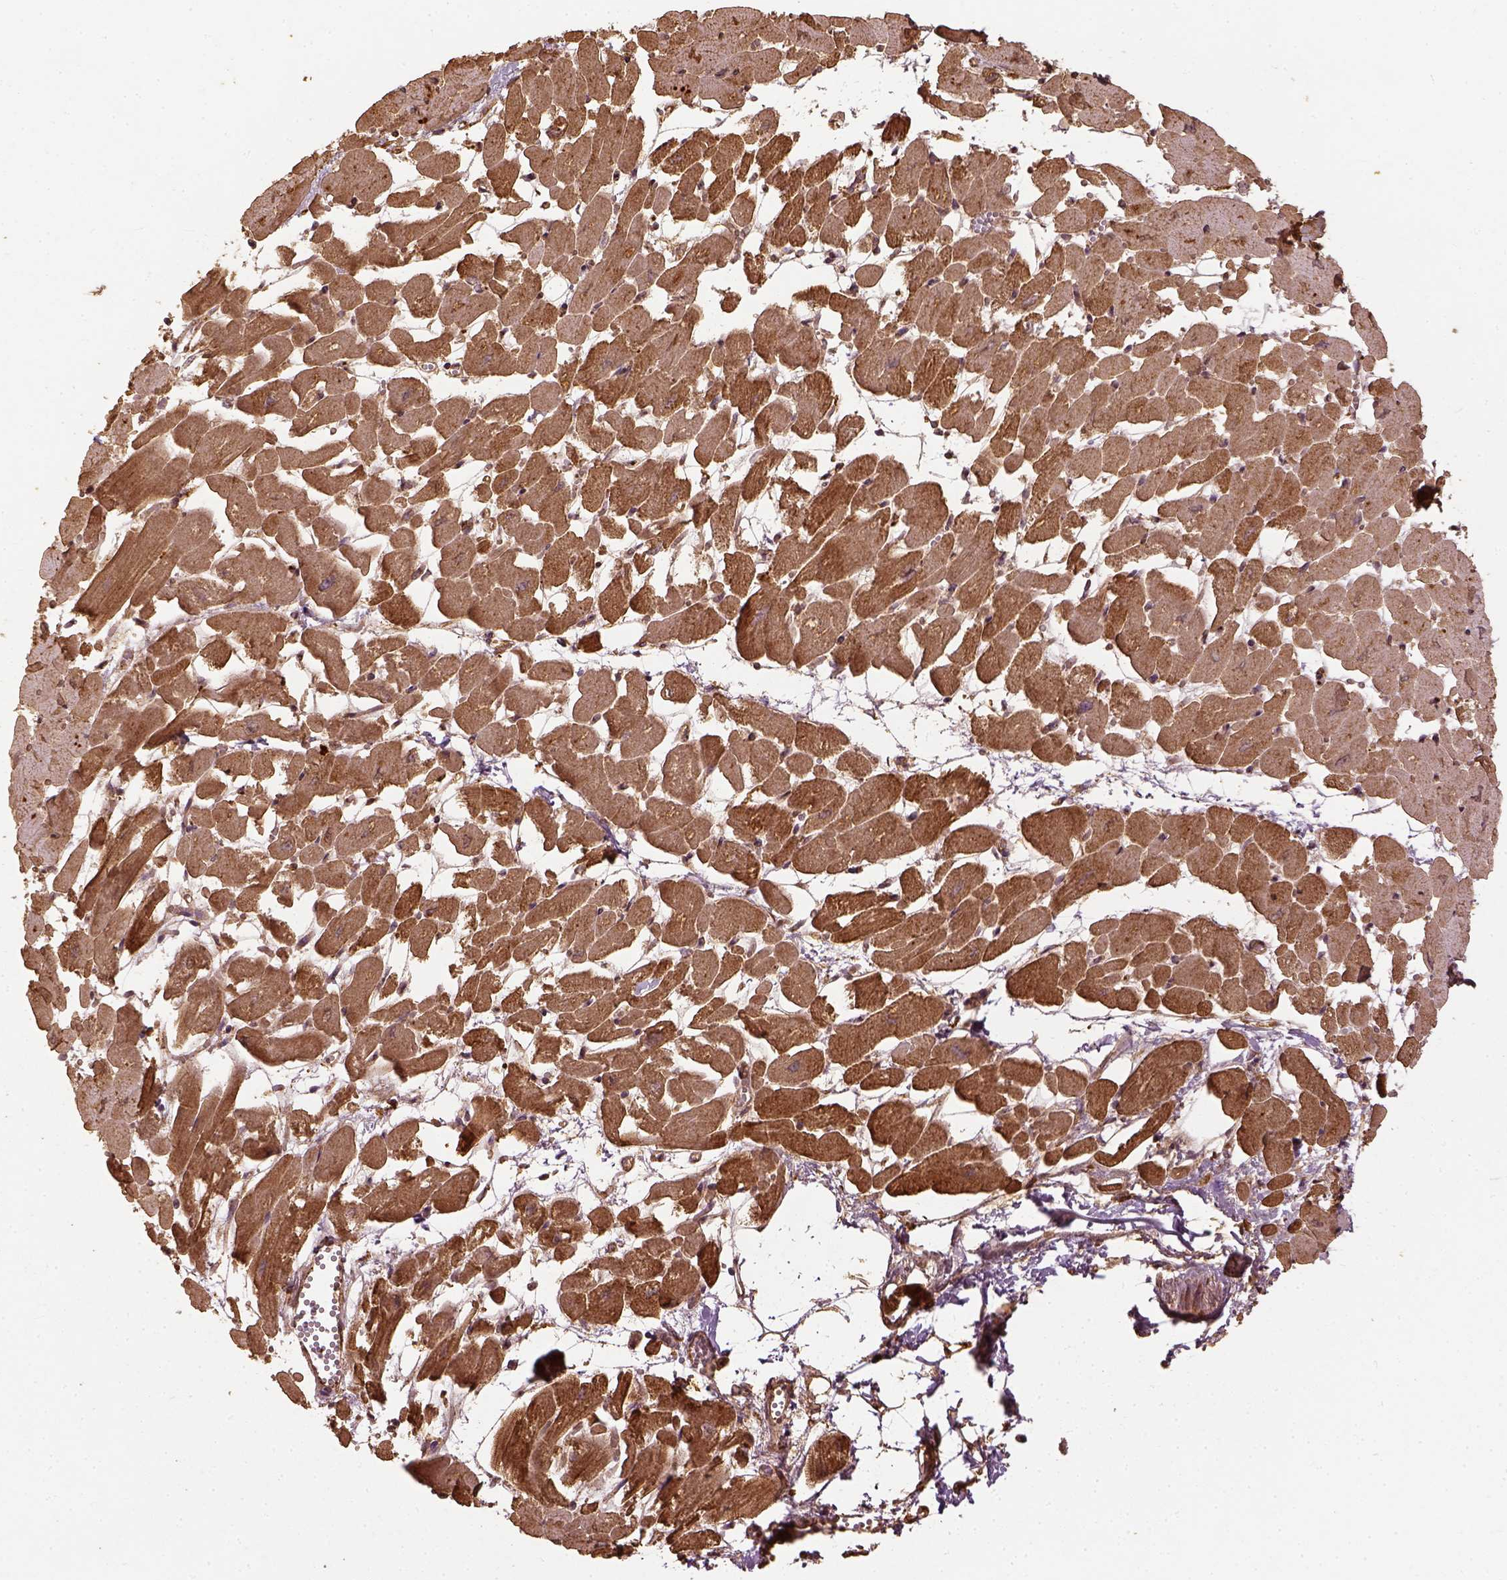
{"staining": {"intensity": "moderate", "quantity": ">75%", "location": "cytoplasmic/membranous"}, "tissue": "heart muscle", "cell_type": "Cardiomyocytes", "image_type": "normal", "snomed": [{"axis": "morphology", "description": "Normal tissue, NOS"}, {"axis": "topography", "description": "Heart"}], "caption": "Heart muscle stained with DAB immunohistochemistry exhibits medium levels of moderate cytoplasmic/membranous staining in about >75% of cardiomyocytes.", "gene": "VEGFA", "patient": {"sex": "female", "age": 52}}